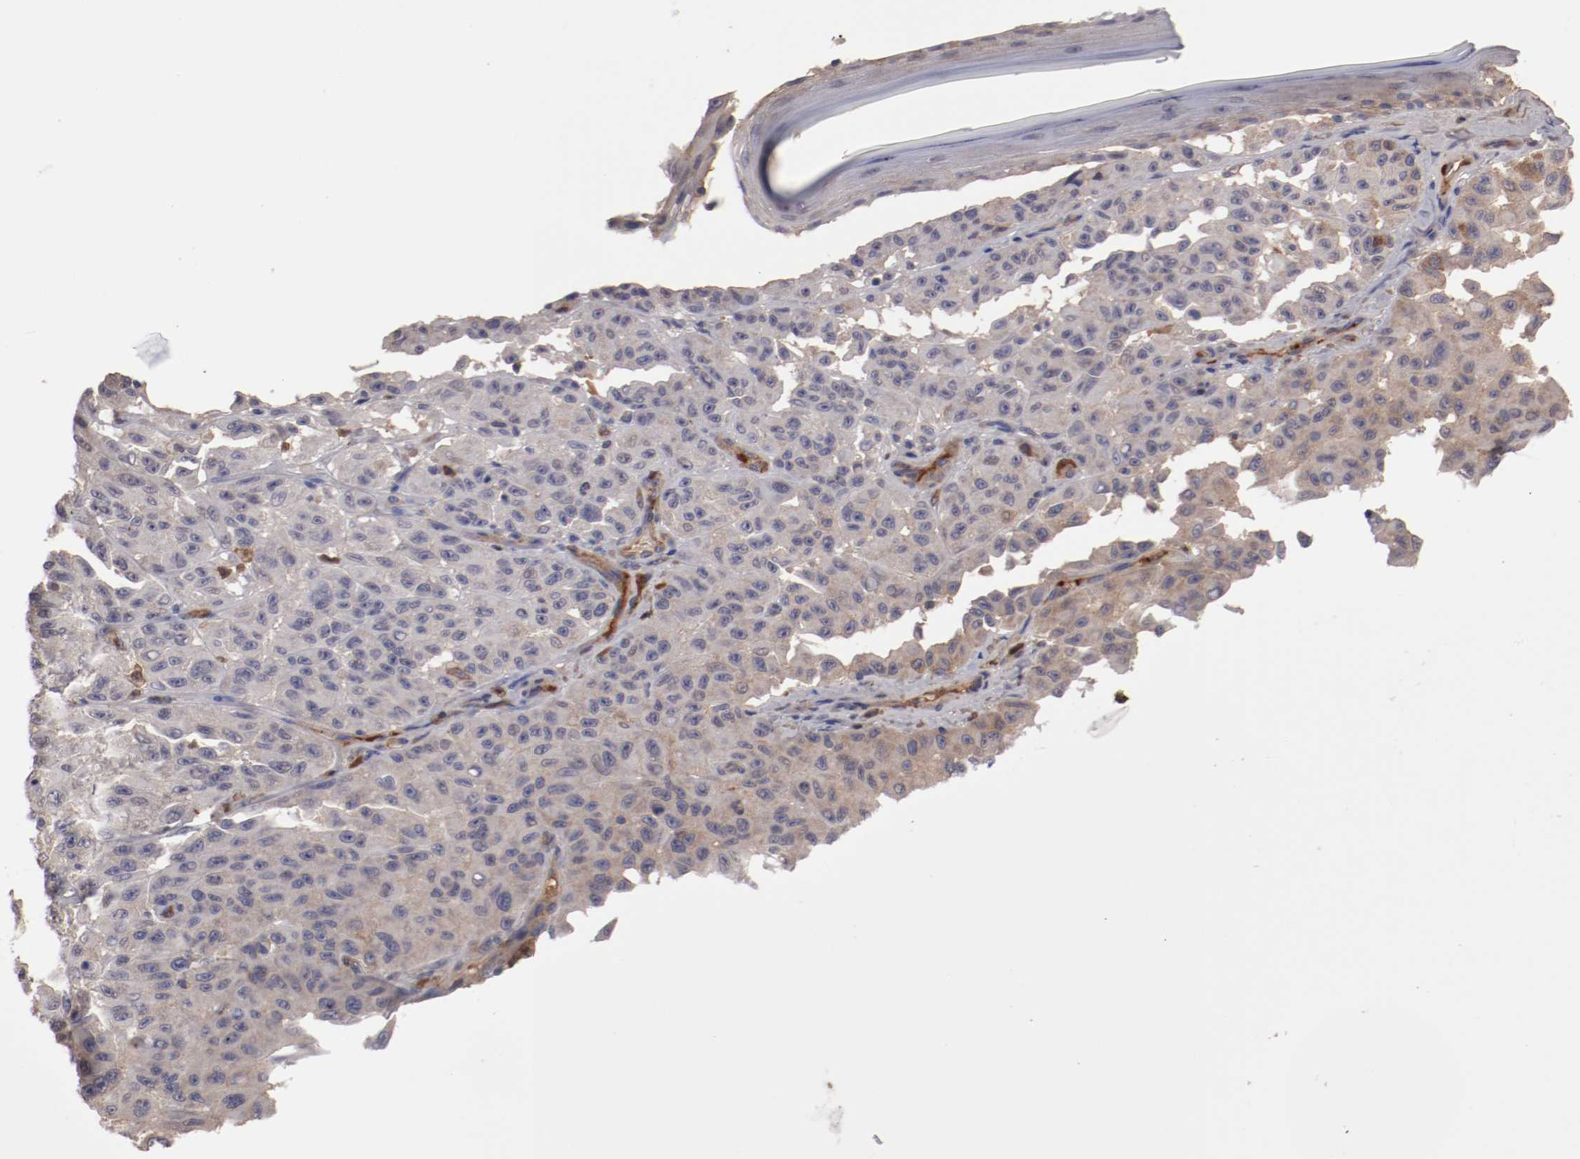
{"staining": {"intensity": "weak", "quantity": "25%-75%", "location": "cytoplasmic/membranous"}, "tissue": "melanoma", "cell_type": "Tumor cells", "image_type": "cancer", "snomed": [{"axis": "morphology", "description": "Malignant melanoma, NOS"}, {"axis": "topography", "description": "Skin"}], "caption": "Immunohistochemistry (IHC) (DAB (3,3'-diaminobenzidine)) staining of human melanoma exhibits weak cytoplasmic/membranous protein staining in approximately 25%-75% of tumor cells. The staining was performed using DAB, with brown indicating positive protein expression. Nuclei are stained blue with hematoxylin.", "gene": "SERPINA7", "patient": {"sex": "male", "age": 30}}